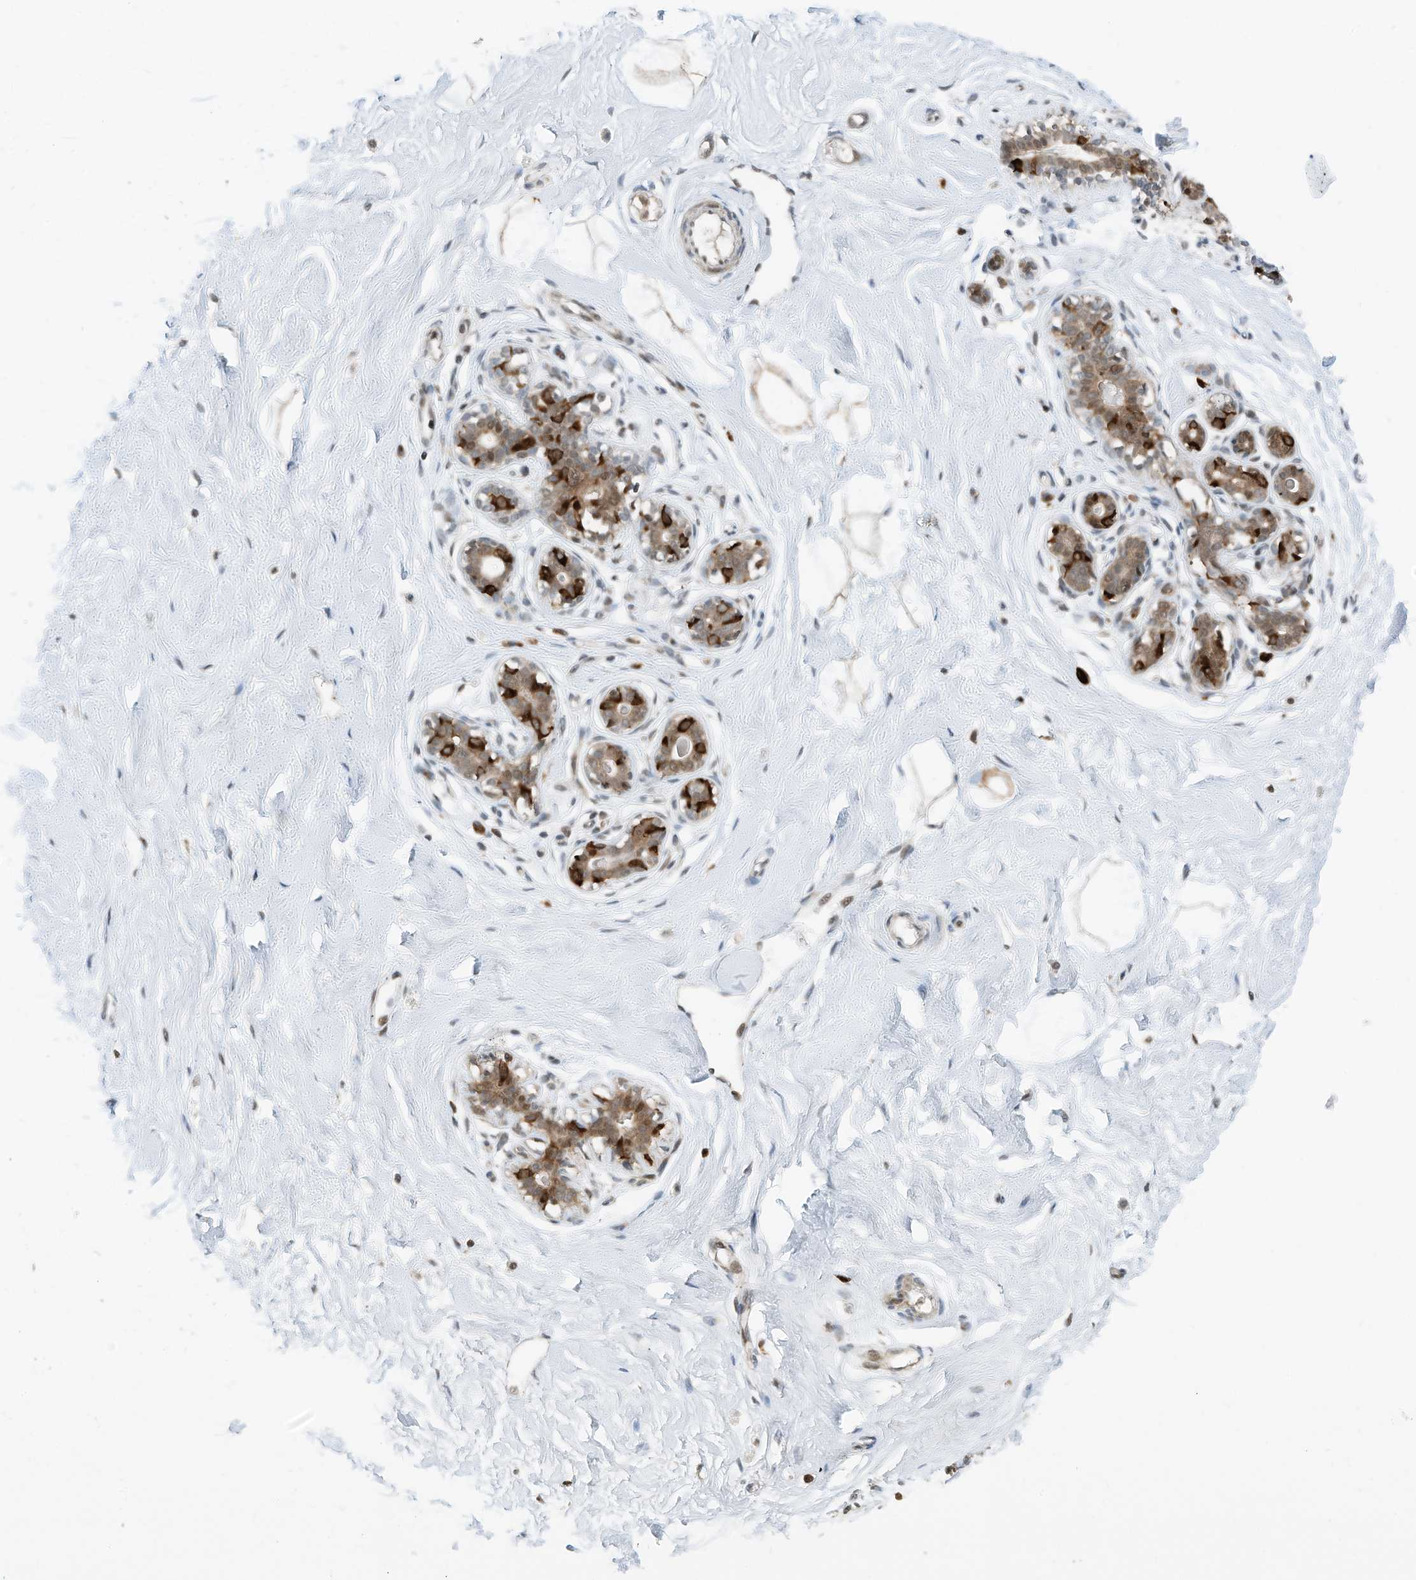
{"staining": {"intensity": "moderate", "quantity": ">75%", "location": "cytoplasmic/membranous,nuclear"}, "tissue": "breast", "cell_type": "Adipocytes", "image_type": "normal", "snomed": [{"axis": "morphology", "description": "Normal tissue, NOS"}, {"axis": "morphology", "description": "Adenoma, NOS"}, {"axis": "topography", "description": "Breast"}], "caption": "IHC of normal human breast demonstrates medium levels of moderate cytoplasmic/membranous,nuclear expression in approximately >75% of adipocytes. Using DAB (3,3'-diaminobenzidine) (brown) and hematoxylin (blue) stains, captured at high magnification using brightfield microscopy.", "gene": "RMND1", "patient": {"sex": "female", "age": 23}}